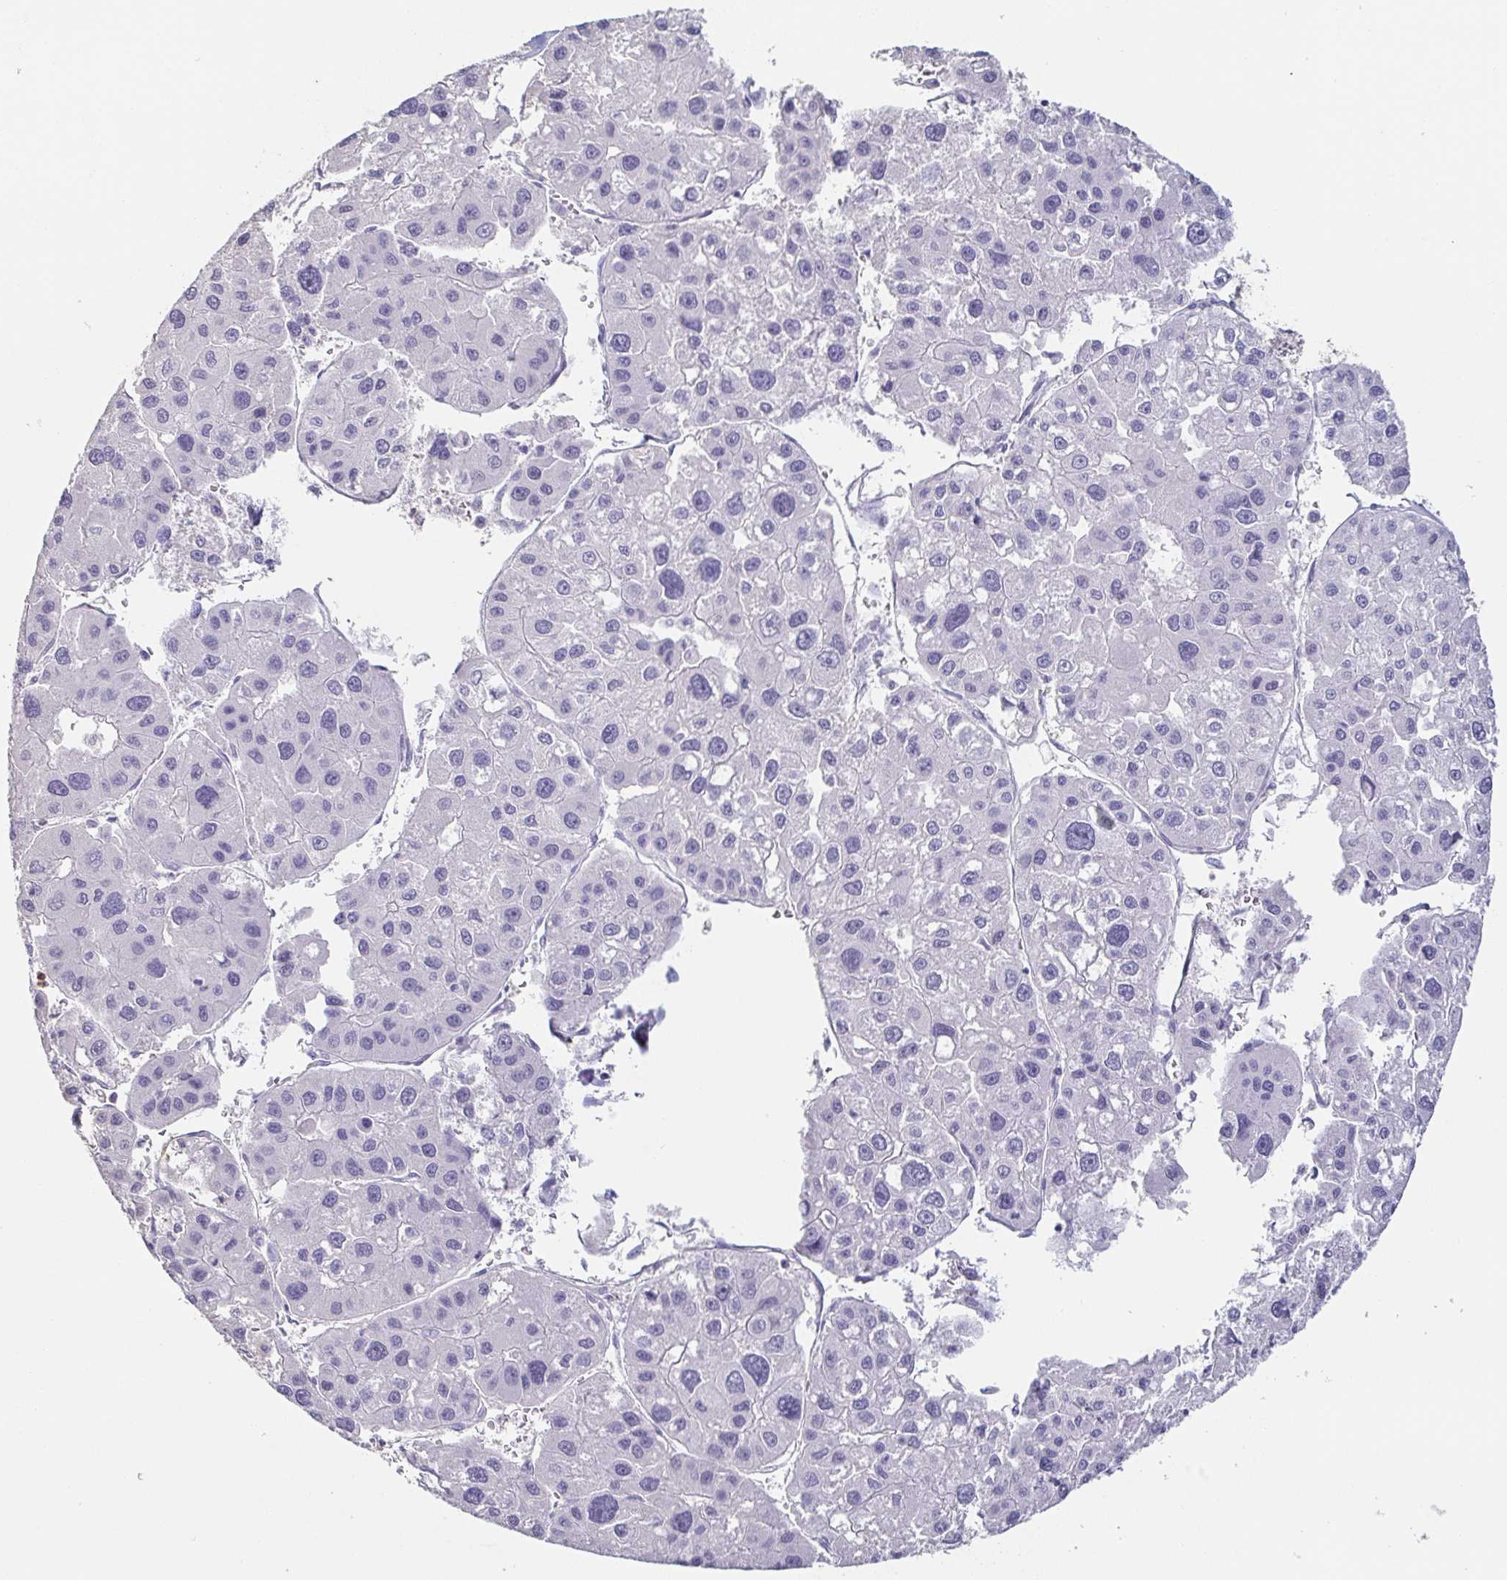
{"staining": {"intensity": "negative", "quantity": "none", "location": "none"}, "tissue": "liver cancer", "cell_type": "Tumor cells", "image_type": "cancer", "snomed": [{"axis": "morphology", "description": "Carcinoma, Hepatocellular, NOS"}, {"axis": "topography", "description": "Liver"}], "caption": "This is a photomicrograph of immunohistochemistry staining of liver cancer, which shows no positivity in tumor cells. (Immunohistochemistry, brightfield microscopy, high magnification).", "gene": "BPIFA2", "patient": {"sex": "male", "age": 73}}